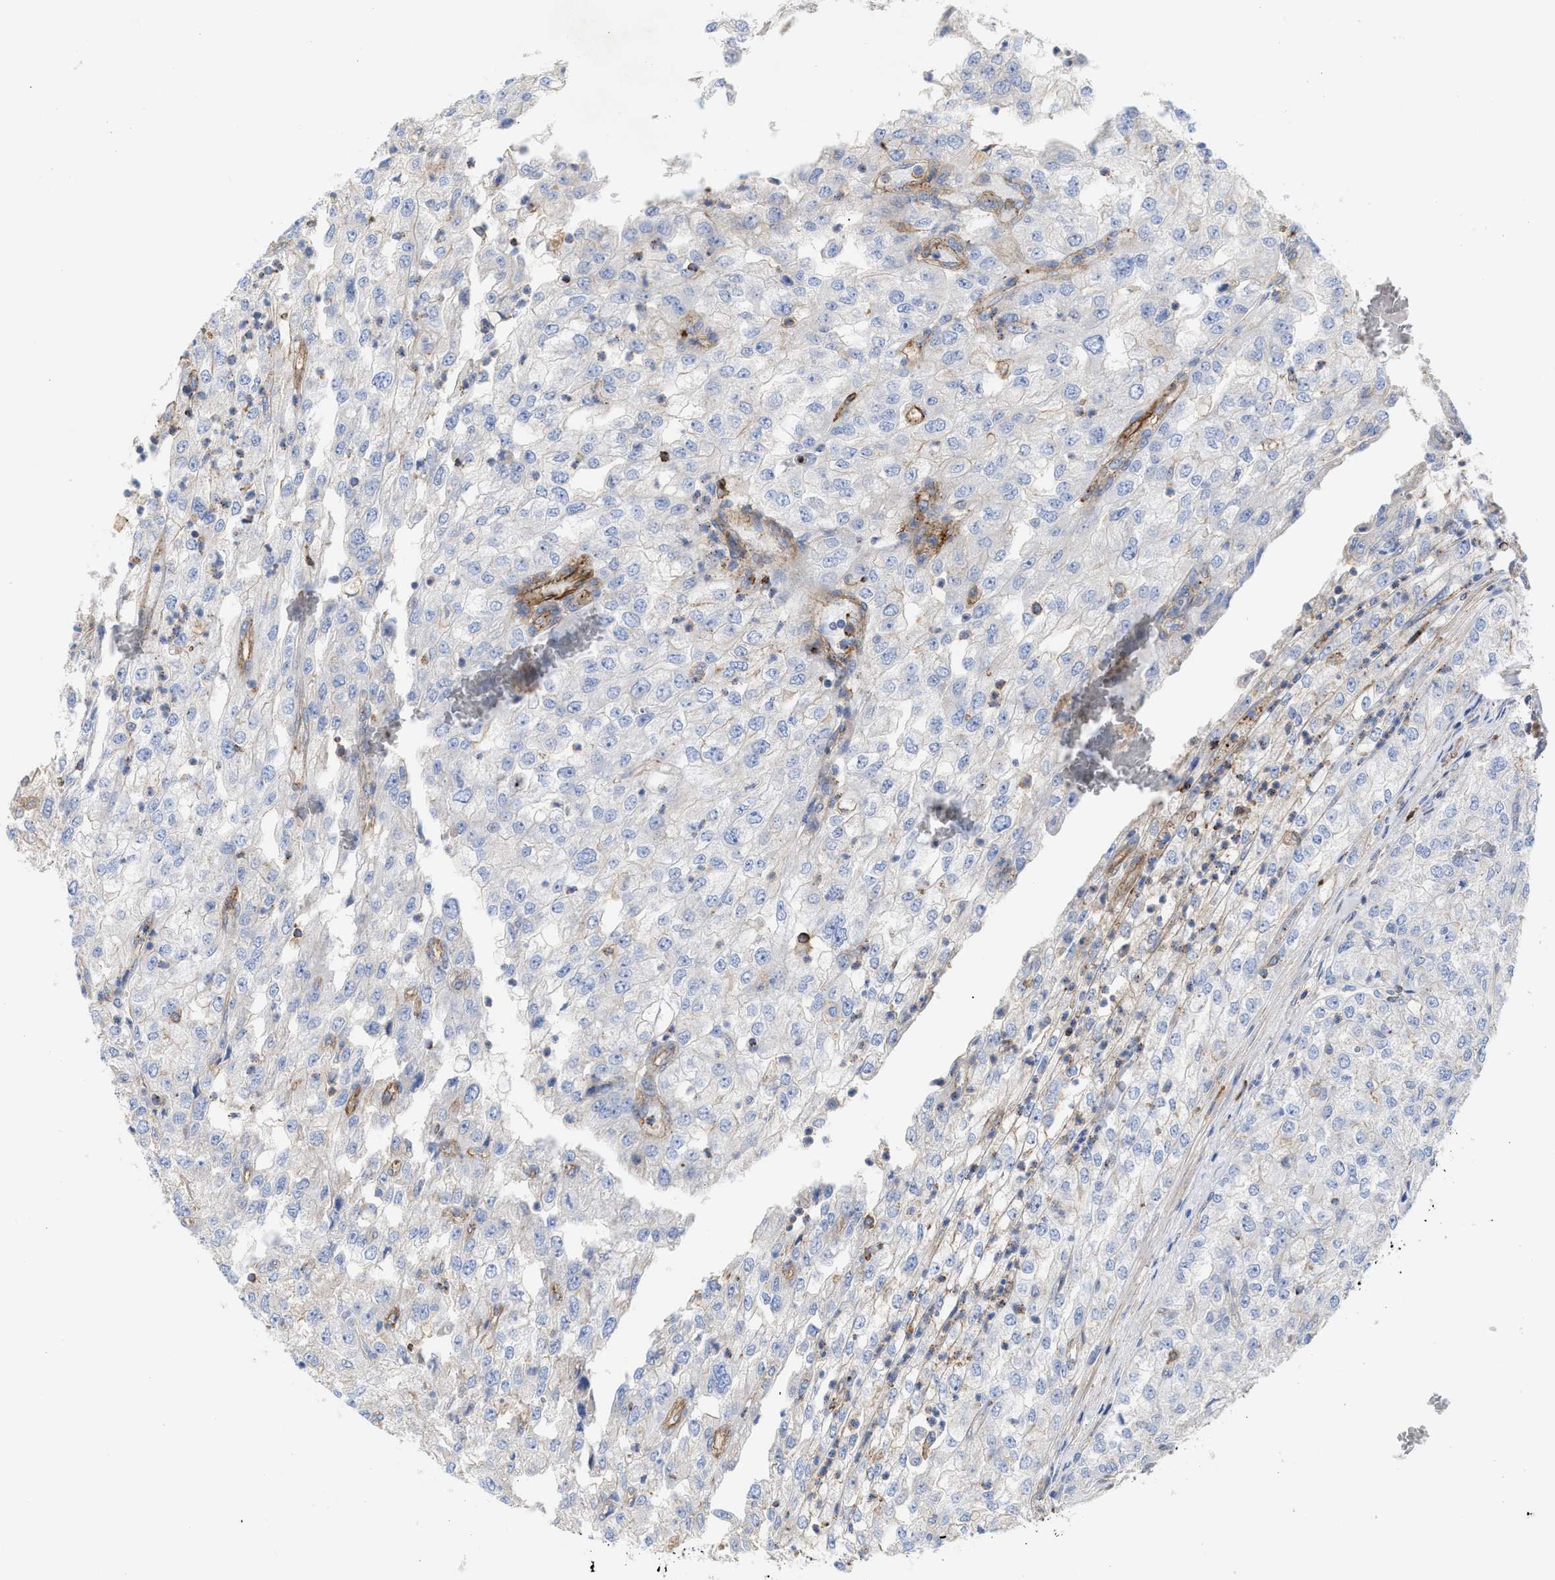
{"staining": {"intensity": "negative", "quantity": "none", "location": "none"}, "tissue": "renal cancer", "cell_type": "Tumor cells", "image_type": "cancer", "snomed": [{"axis": "morphology", "description": "Adenocarcinoma, NOS"}, {"axis": "topography", "description": "Kidney"}], "caption": "A micrograph of renal adenocarcinoma stained for a protein demonstrates no brown staining in tumor cells.", "gene": "HS3ST5", "patient": {"sex": "female", "age": 54}}